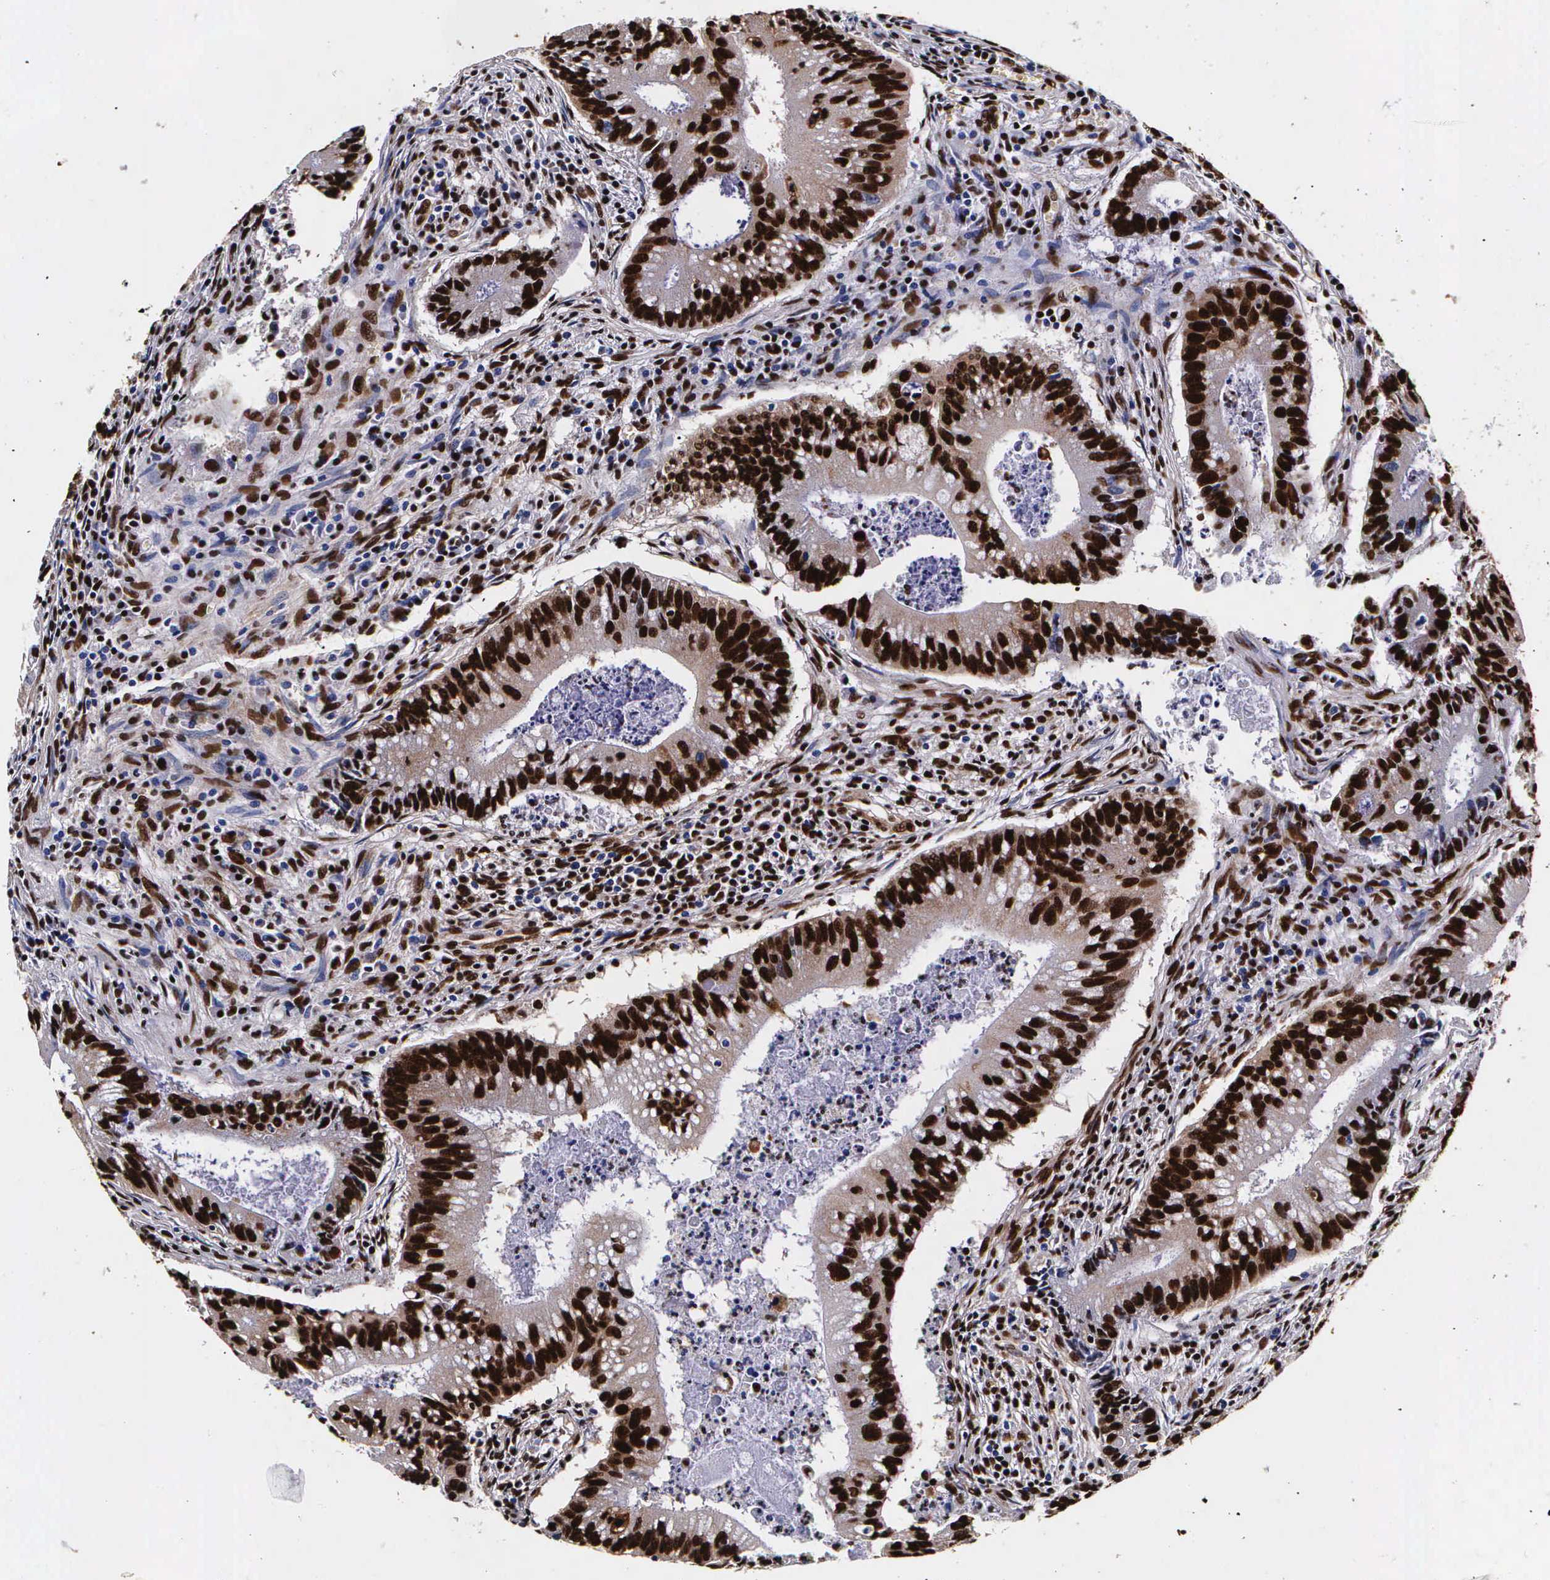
{"staining": {"intensity": "strong", "quantity": ">75%", "location": "nuclear"}, "tissue": "colorectal cancer", "cell_type": "Tumor cells", "image_type": "cancer", "snomed": [{"axis": "morphology", "description": "Adenocarcinoma, NOS"}, {"axis": "topography", "description": "Rectum"}], "caption": "The micrograph exhibits immunohistochemical staining of adenocarcinoma (colorectal). There is strong nuclear positivity is seen in approximately >75% of tumor cells.", "gene": "PABPN1", "patient": {"sex": "female", "age": 81}}